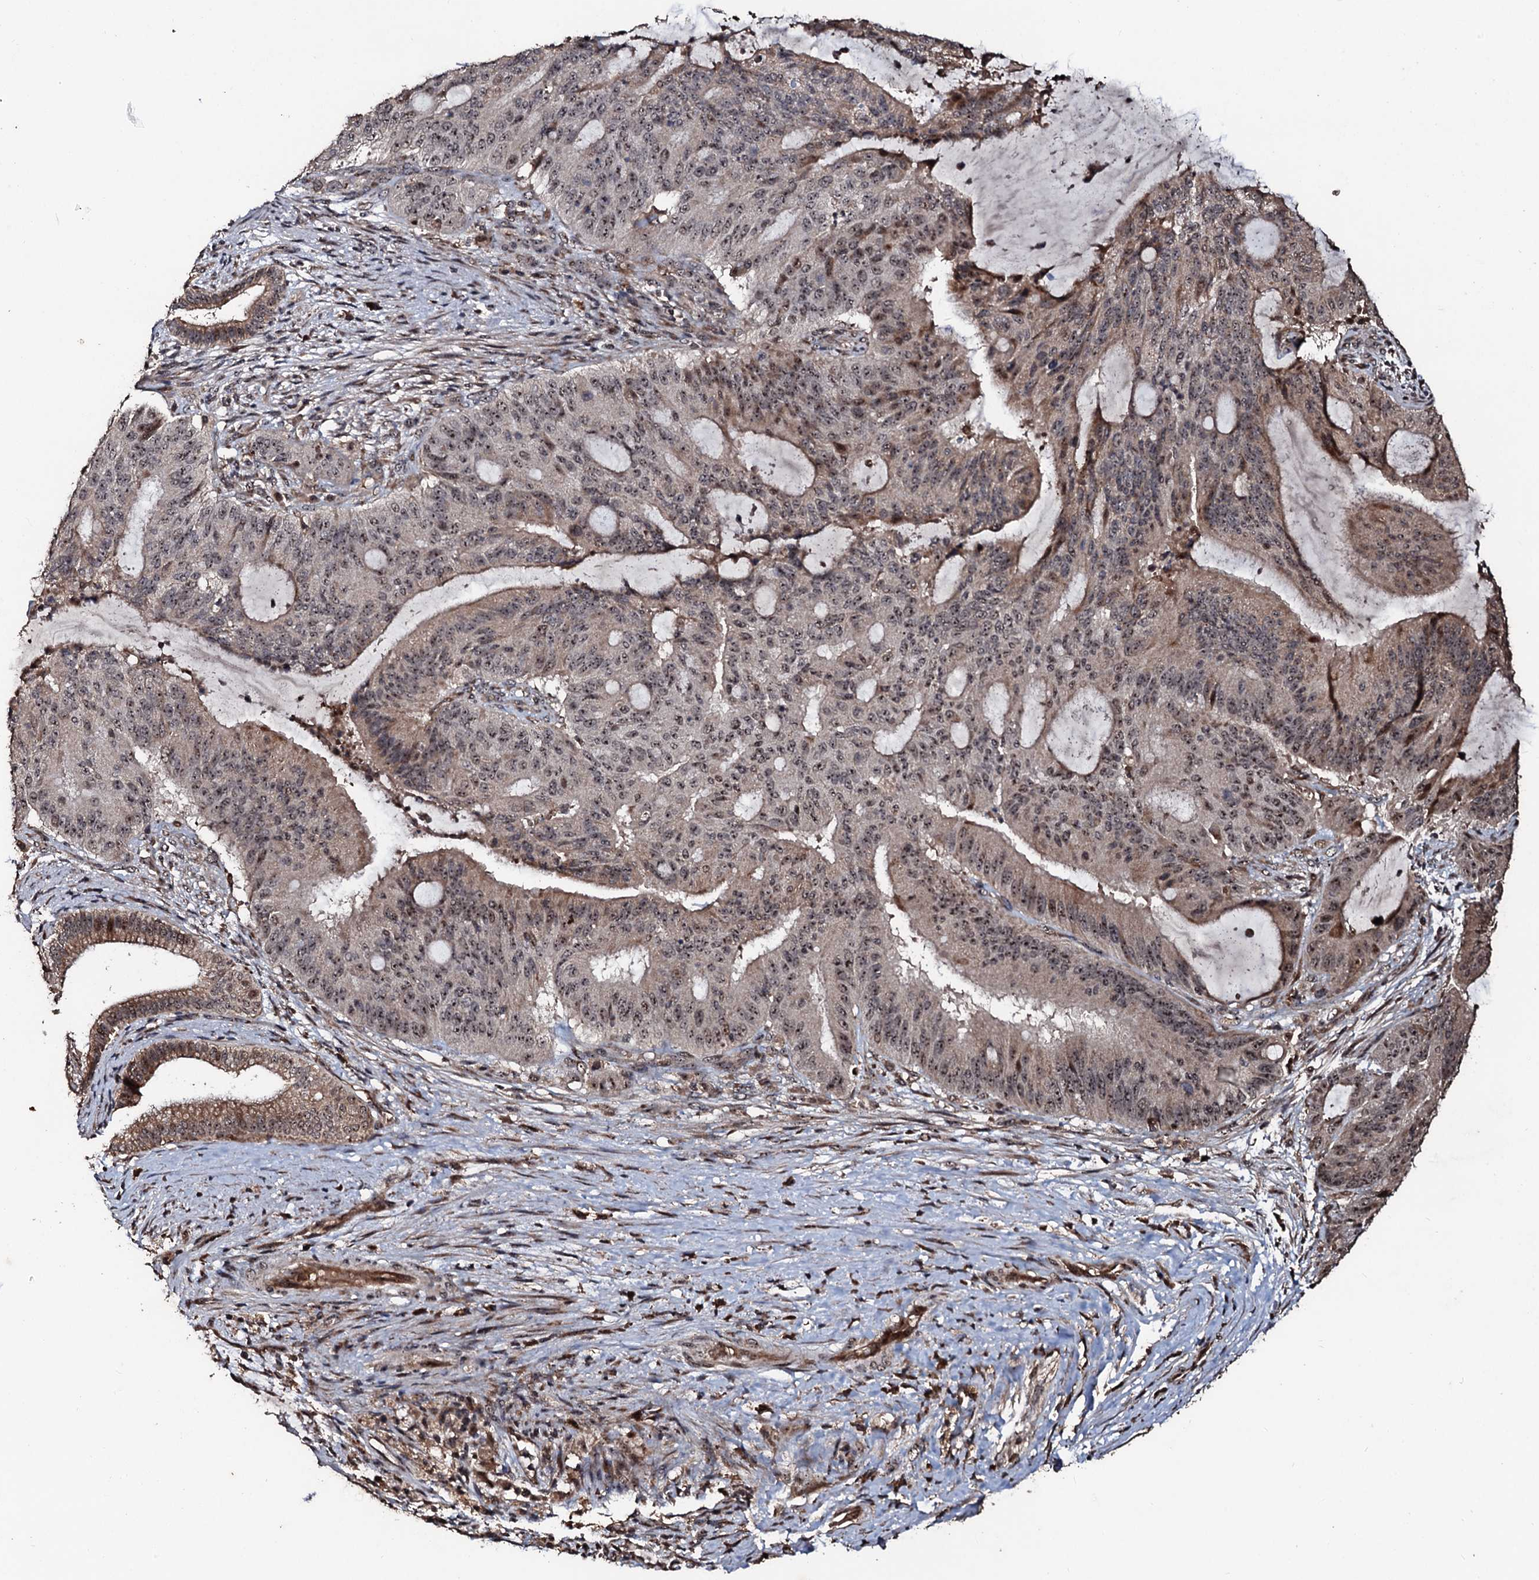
{"staining": {"intensity": "moderate", "quantity": ">75%", "location": "nuclear"}, "tissue": "liver cancer", "cell_type": "Tumor cells", "image_type": "cancer", "snomed": [{"axis": "morphology", "description": "Normal tissue, NOS"}, {"axis": "morphology", "description": "Cholangiocarcinoma"}, {"axis": "topography", "description": "Liver"}, {"axis": "topography", "description": "Peripheral nerve tissue"}], "caption": "A brown stain labels moderate nuclear positivity of a protein in liver cancer tumor cells.", "gene": "SUPT7L", "patient": {"sex": "female", "age": 73}}